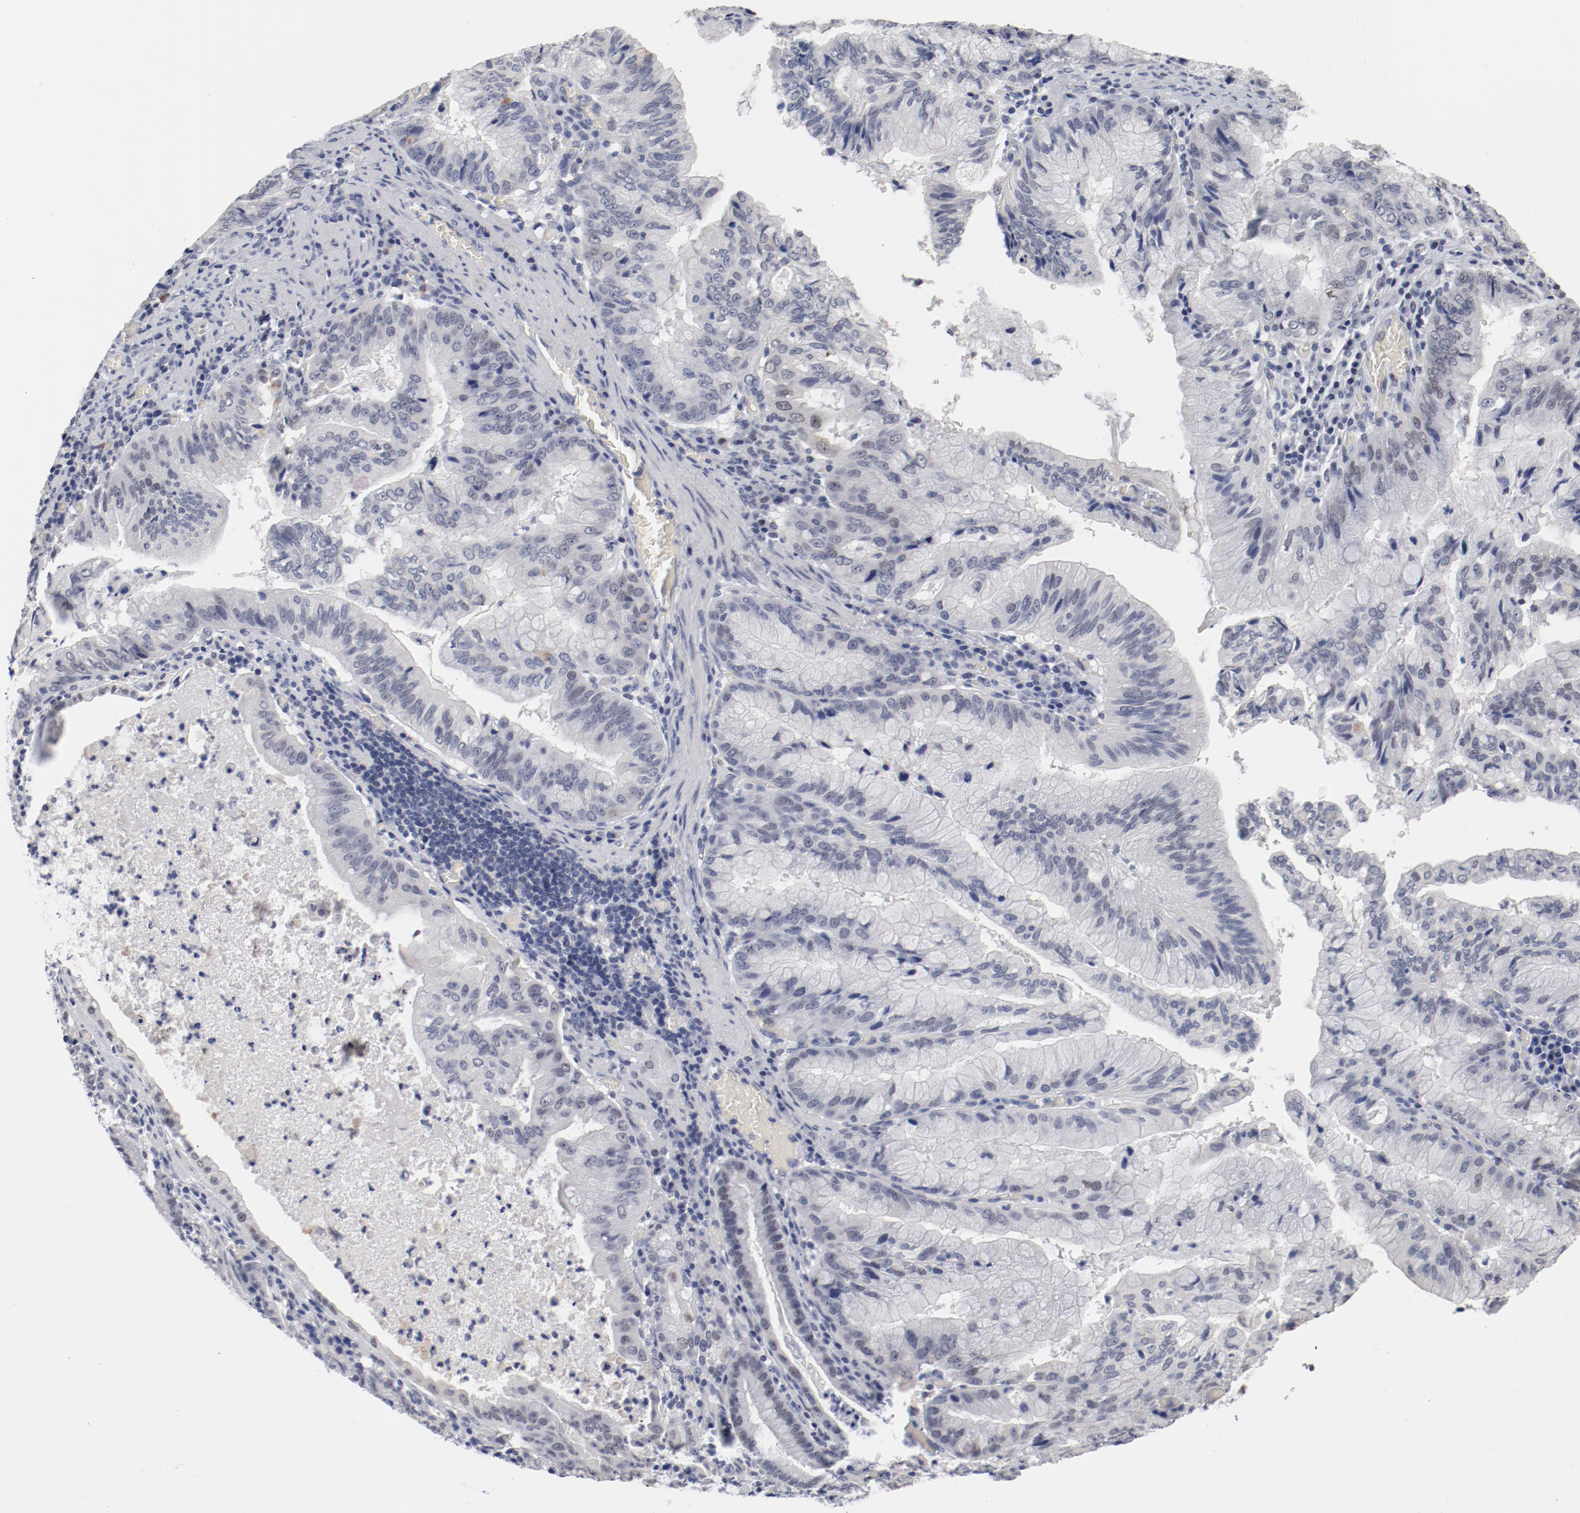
{"staining": {"intensity": "negative", "quantity": "none", "location": "none"}, "tissue": "stomach cancer", "cell_type": "Tumor cells", "image_type": "cancer", "snomed": [{"axis": "morphology", "description": "Adenocarcinoma, NOS"}, {"axis": "topography", "description": "Stomach, upper"}], "caption": "There is no significant staining in tumor cells of stomach cancer.", "gene": "ANKLE2", "patient": {"sex": "male", "age": 80}}